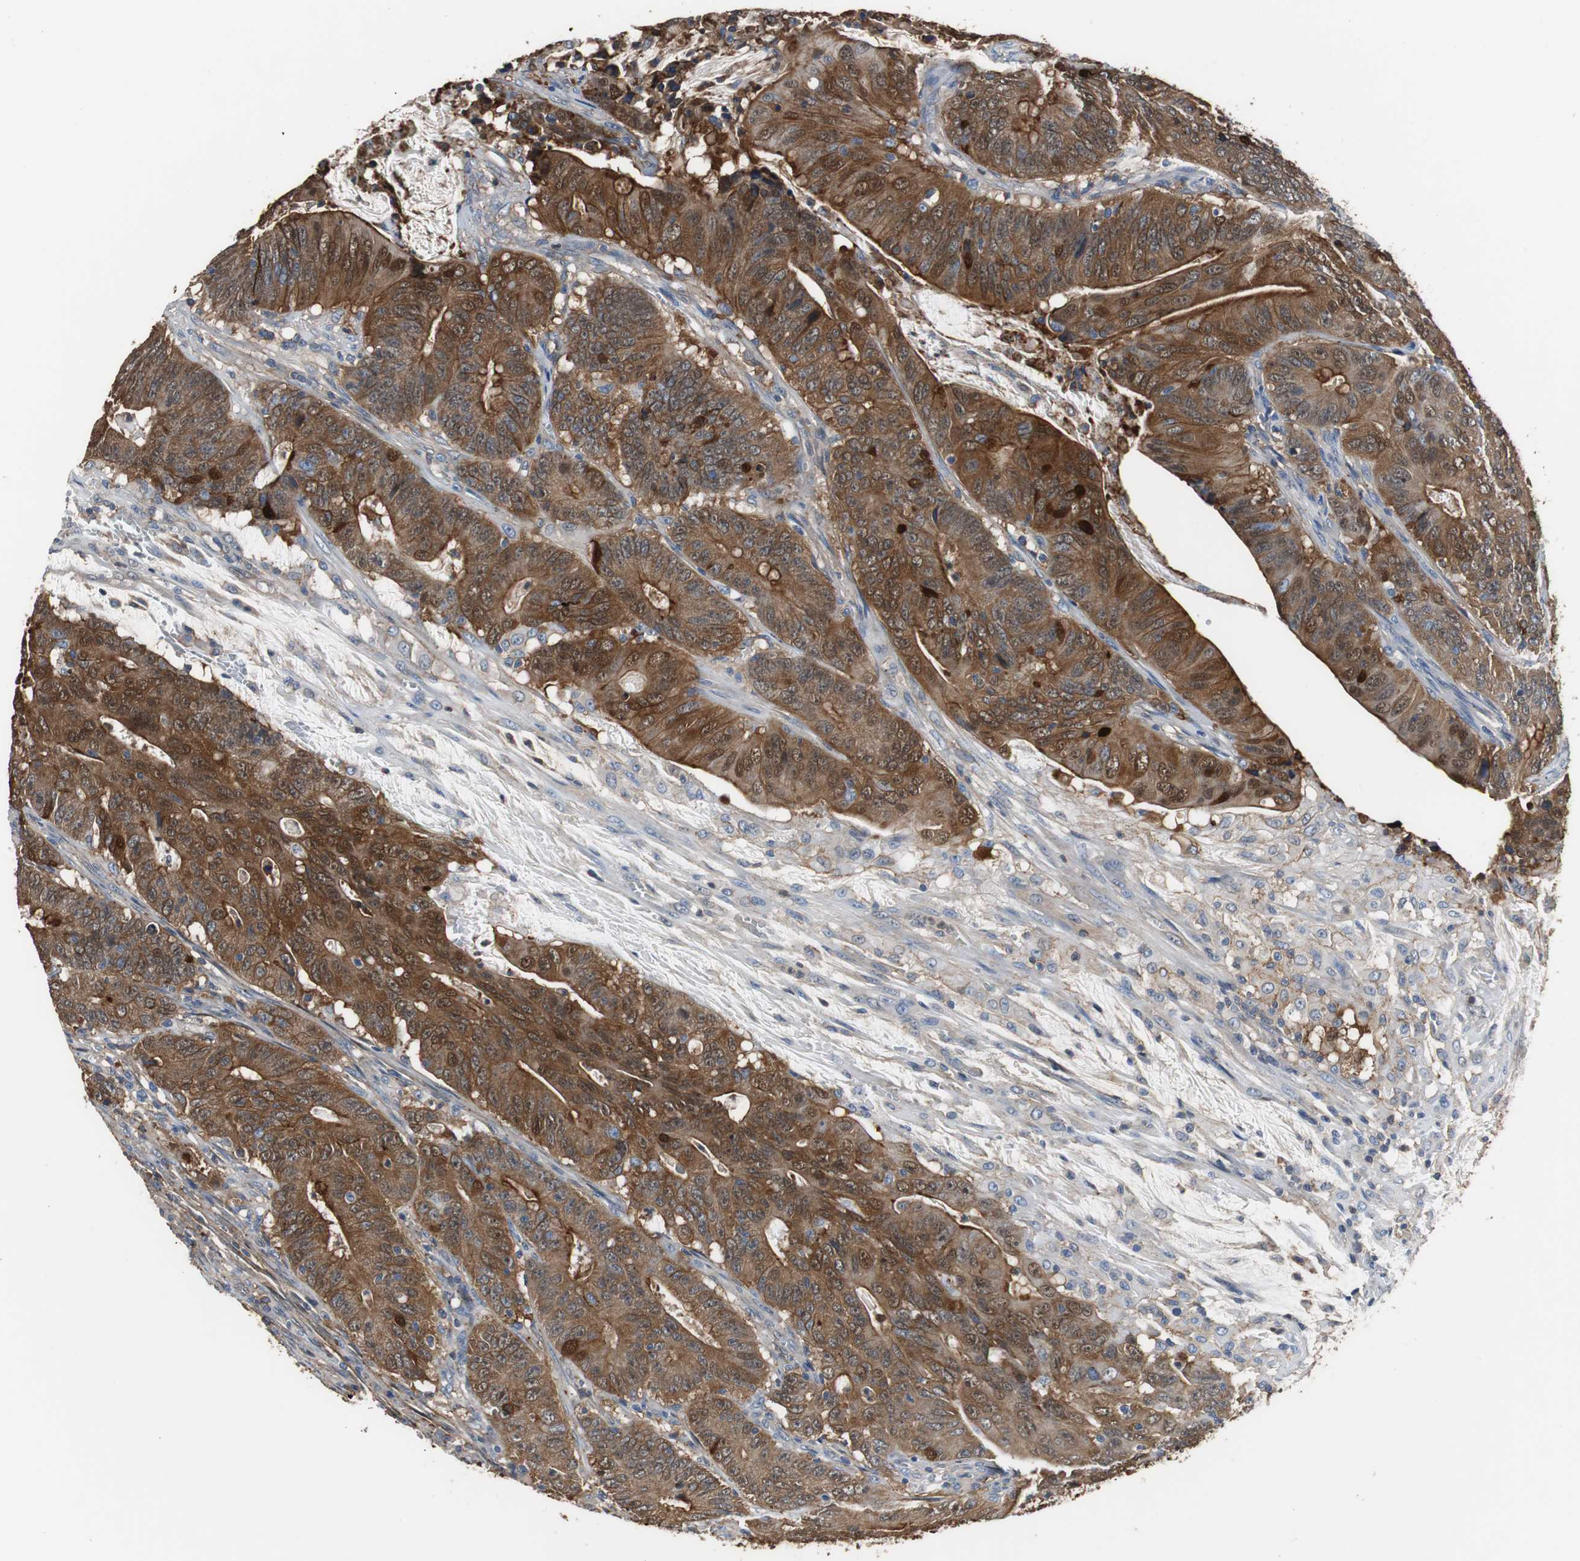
{"staining": {"intensity": "moderate", "quantity": ">75%", "location": "cytoplasmic/membranous,nuclear"}, "tissue": "colorectal cancer", "cell_type": "Tumor cells", "image_type": "cancer", "snomed": [{"axis": "morphology", "description": "Adenocarcinoma, NOS"}, {"axis": "topography", "description": "Colon"}], "caption": "This photomicrograph exhibits IHC staining of human colorectal cancer (adenocarcinoma), with medium moderate cytoplasmic/membranous and nuclear staining in about >75% of tumor cells.", "gene": "ANXA4", "patient": {"sex": "male", "age": 45}}